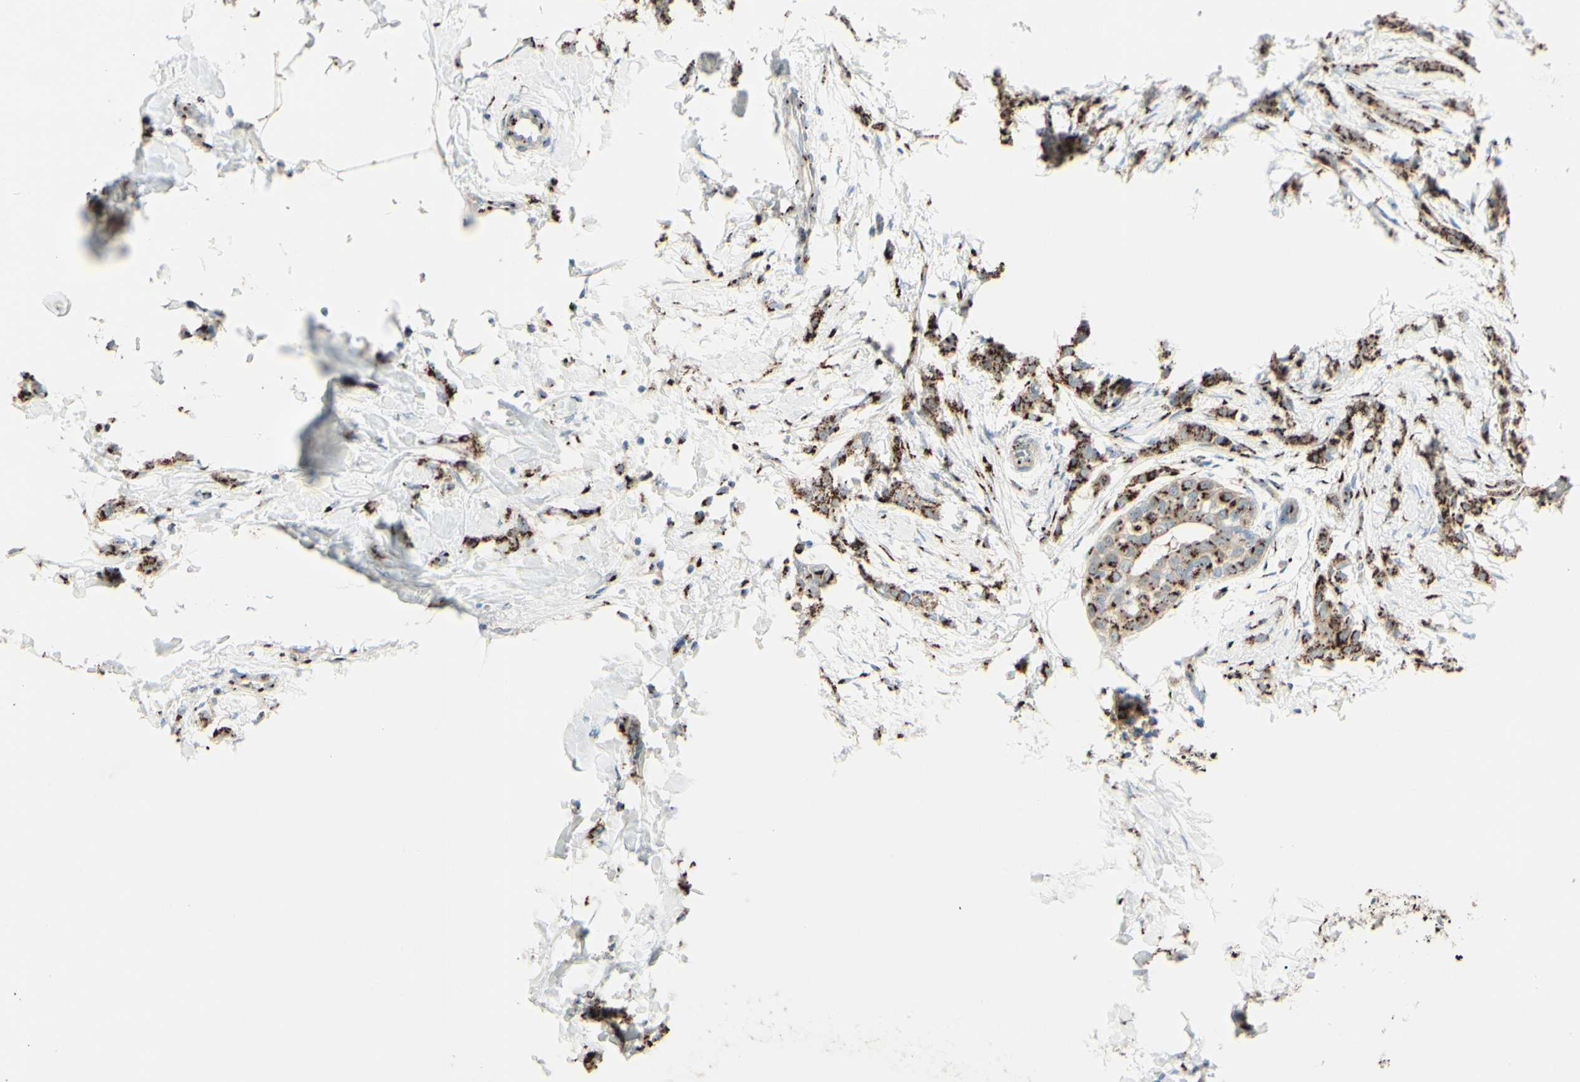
{"staining": {"intensity": "moderate", "quantity": ">75%", "location": "cytoplasmic/membranous"}, "tissue": "breast cancer", "cell_type": "Tumor cells", "image_type": "cancer", "snomed": [{"axis": "morphology", "description": "Lobular carcinoma, in situ"}, {"axis": "morphology", "description": "Lobular carcinoma"}, {"axis": "topography", "description": "Breast"}], "caption": "Immunohistochemistry (IHC) of lobular carcinoma (breast) exhibits medium levels of moderate cytoplasmic/membranous expression in approximately >75% of tumor cells.", "gene": "BPNT2", "patient": {"sex": "female", "age": 41}}